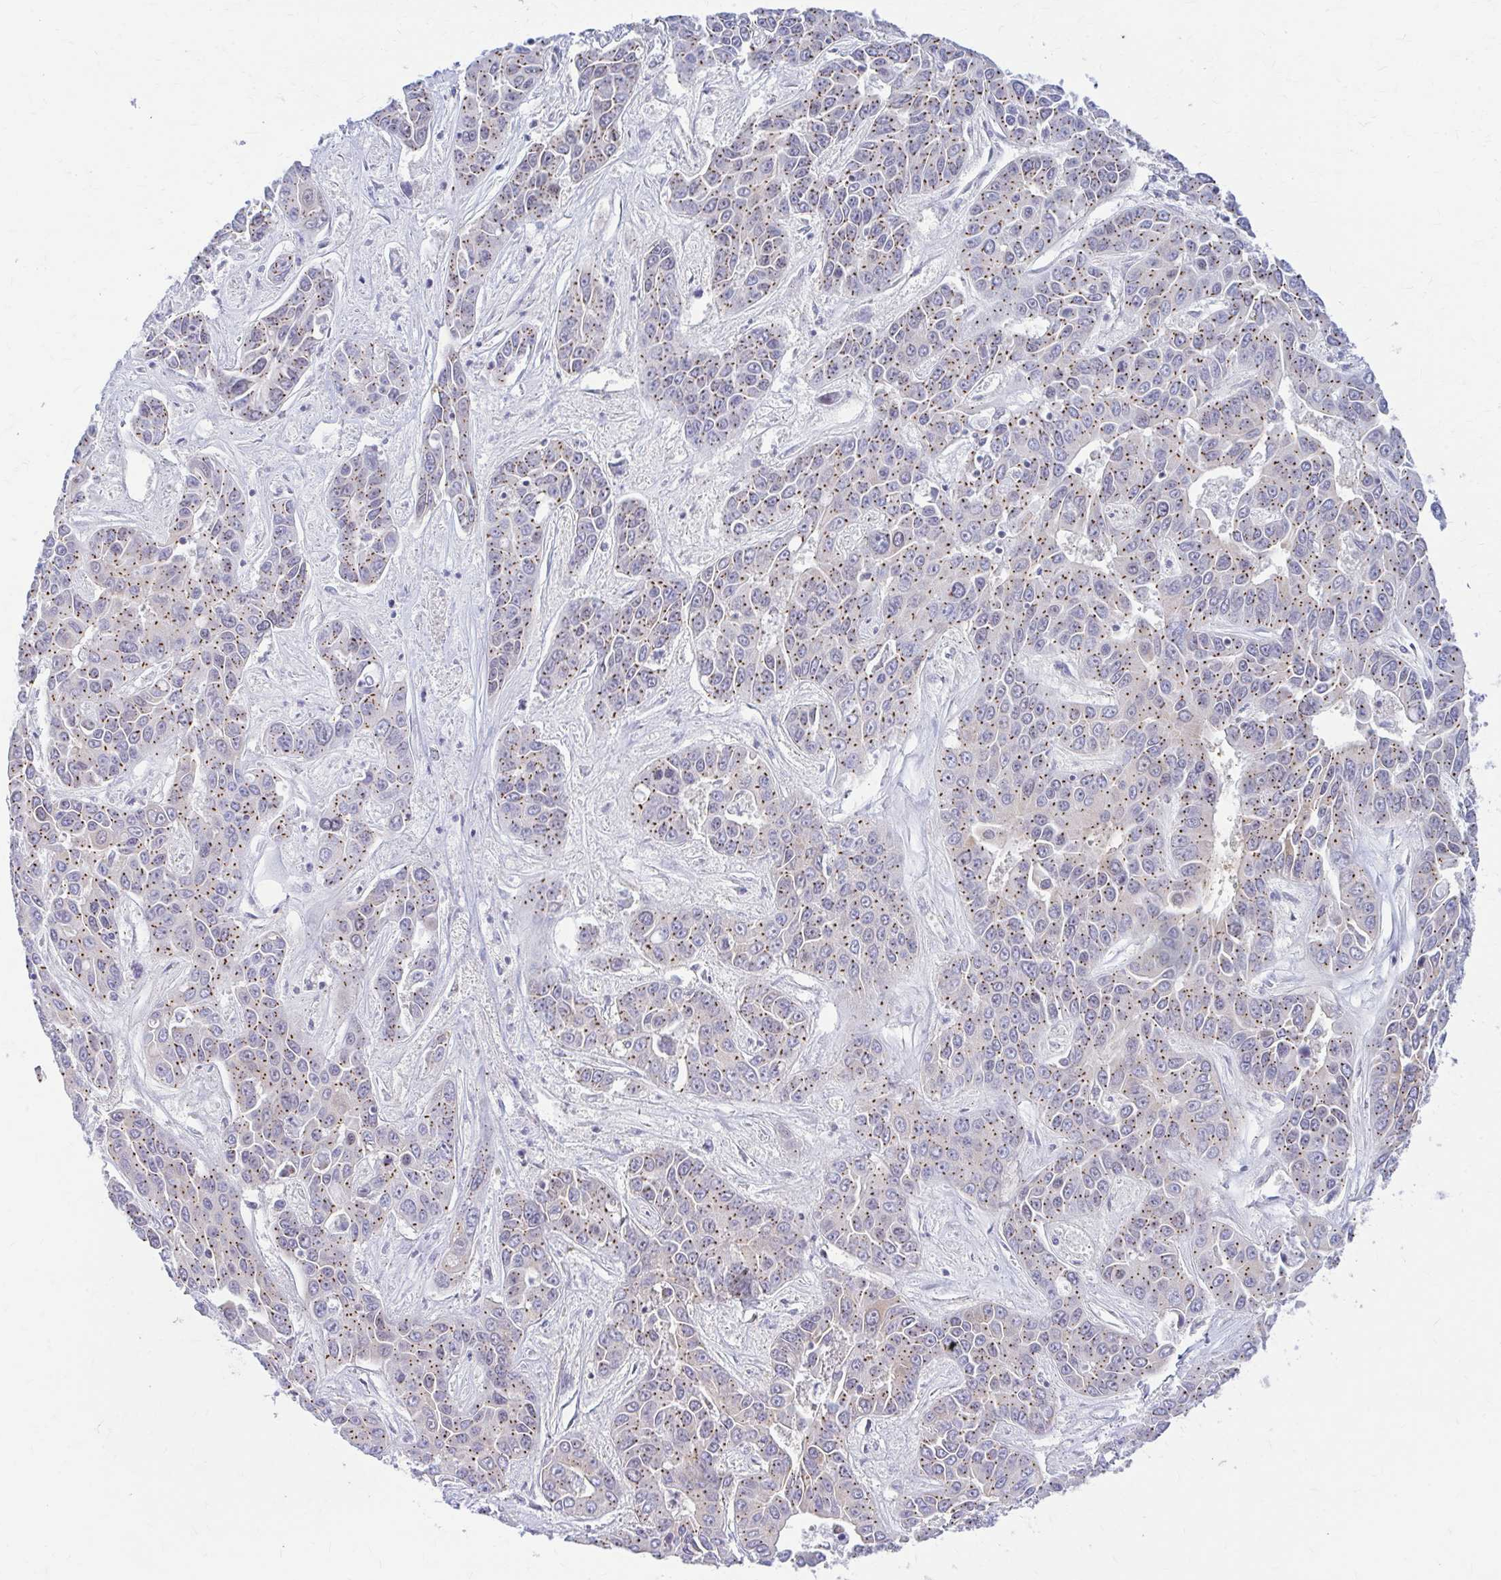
{"staining": {"intensity": "moderate", "quantity": ">75%", "location": "cytoplasmic/membranous"}, "tissue": "liver cancer", "cell_type": "Tumor cells", "image_type": "cancer", "snomed": [{"axis": "morphology", "description": "Cholangiocarcinoma"}, {"axis": "topography", "description": "Liver"}], "caption": "Human liver cancer stained for a protein (brown) reveals moderate cytoplasmic/membranous positive positivity in approximately >75% of tumor cells.", "gene": "RADIL", "patient": {"sex": "female", "age": 52}}